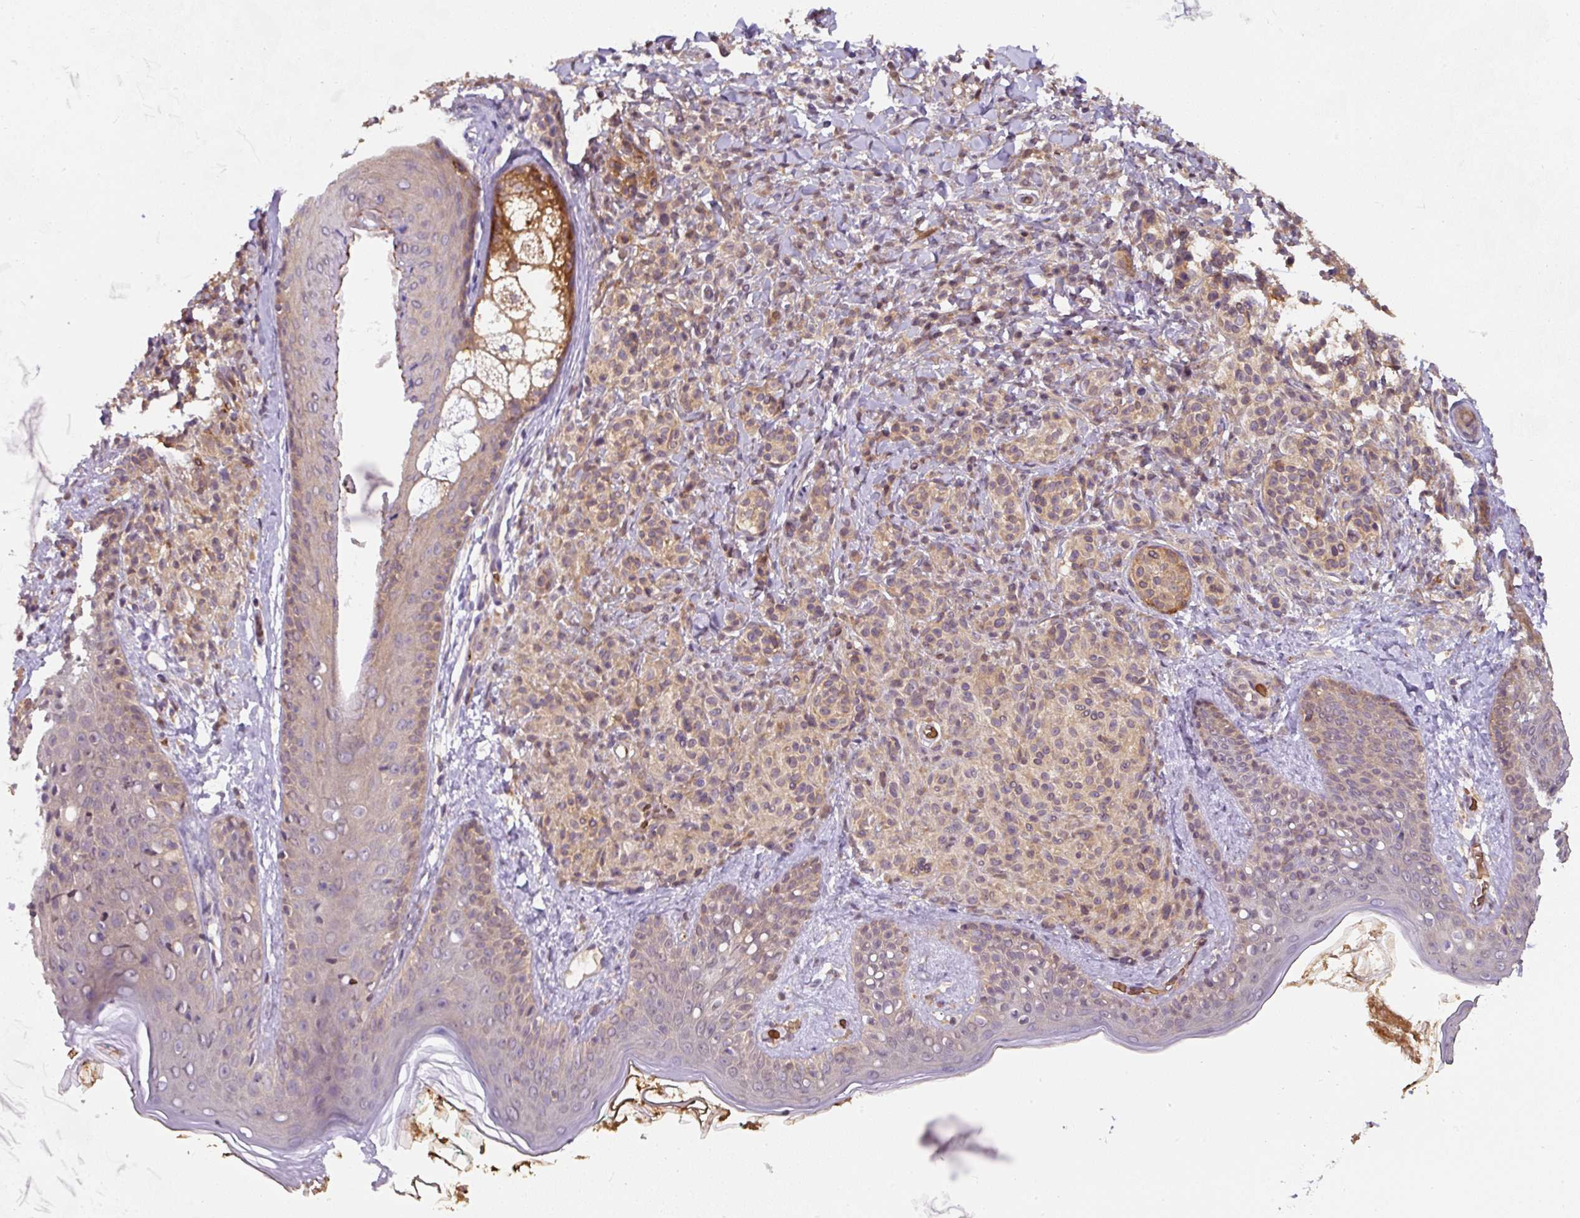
{"staining": {"intensity": "strong", "quantity": ">75%", "location": "cytoplasmic/membranous"}, "tissue": "skin", "cell_type": "Fibroblasts", "image_type": "normal", "snomed": [{"axis": "morphology", "description": "Normal tissue, NOS"}, {"axis": "topography", "description": "Skin"}], "caption": "An image of skin stained for a protein reveals strong cytoplasmic/membranous brown staining in fibroblasts. Using DAB (brown) and hematoxylin (blue) stains, captured at high magnification using brightfield microscopy.", "gene": "ST13", "patient": {"sex": "male", "age": 16}}